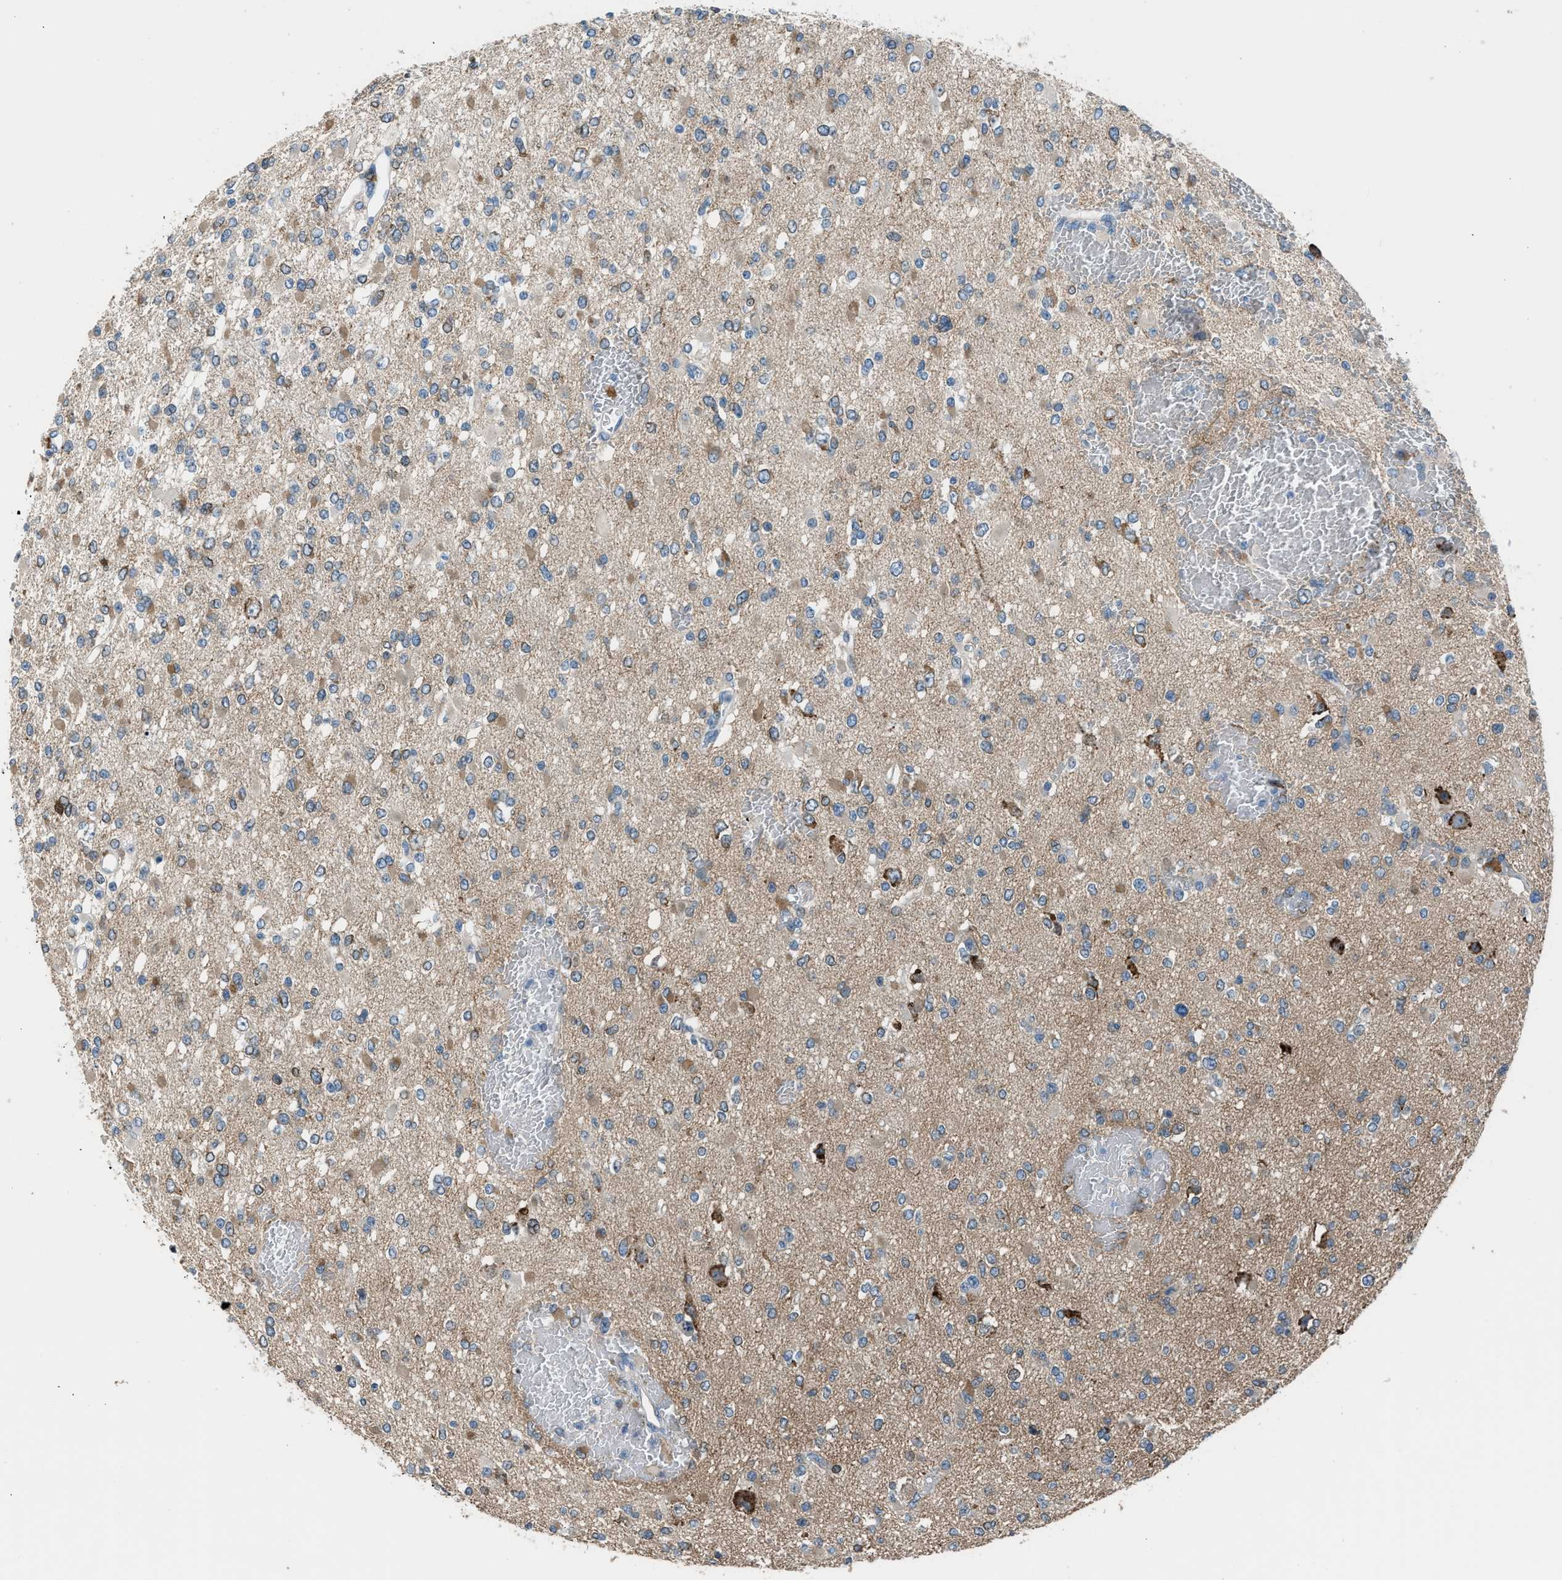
{"staining": {"intensity": "moderate", "quantity": "25%-75%", "location": "cytoplasmic/membranous"}, "tissue": "glioma", "cell_type": "Tumor cells", "image_type": "cancer", "snomed": [{"axis": "morphology", "description": "Glioma, malignant, Low grade"}, {"axis": "topography", "description": "Brain"}], "caption": "A high-resolution histopathology image shows immunohistochemistry staining of malignant glioma (low-grade), which reveals moderate cytoplasmic/membranous staining in about 25%-75% of tumor cells. The protein of interest is stained brown, and the nuclei are stained in blue (DAB IHC with brightfield microscopy, high magnification).", "gene": "RNF41", "patient": {"sex": "female", "age": 22}}